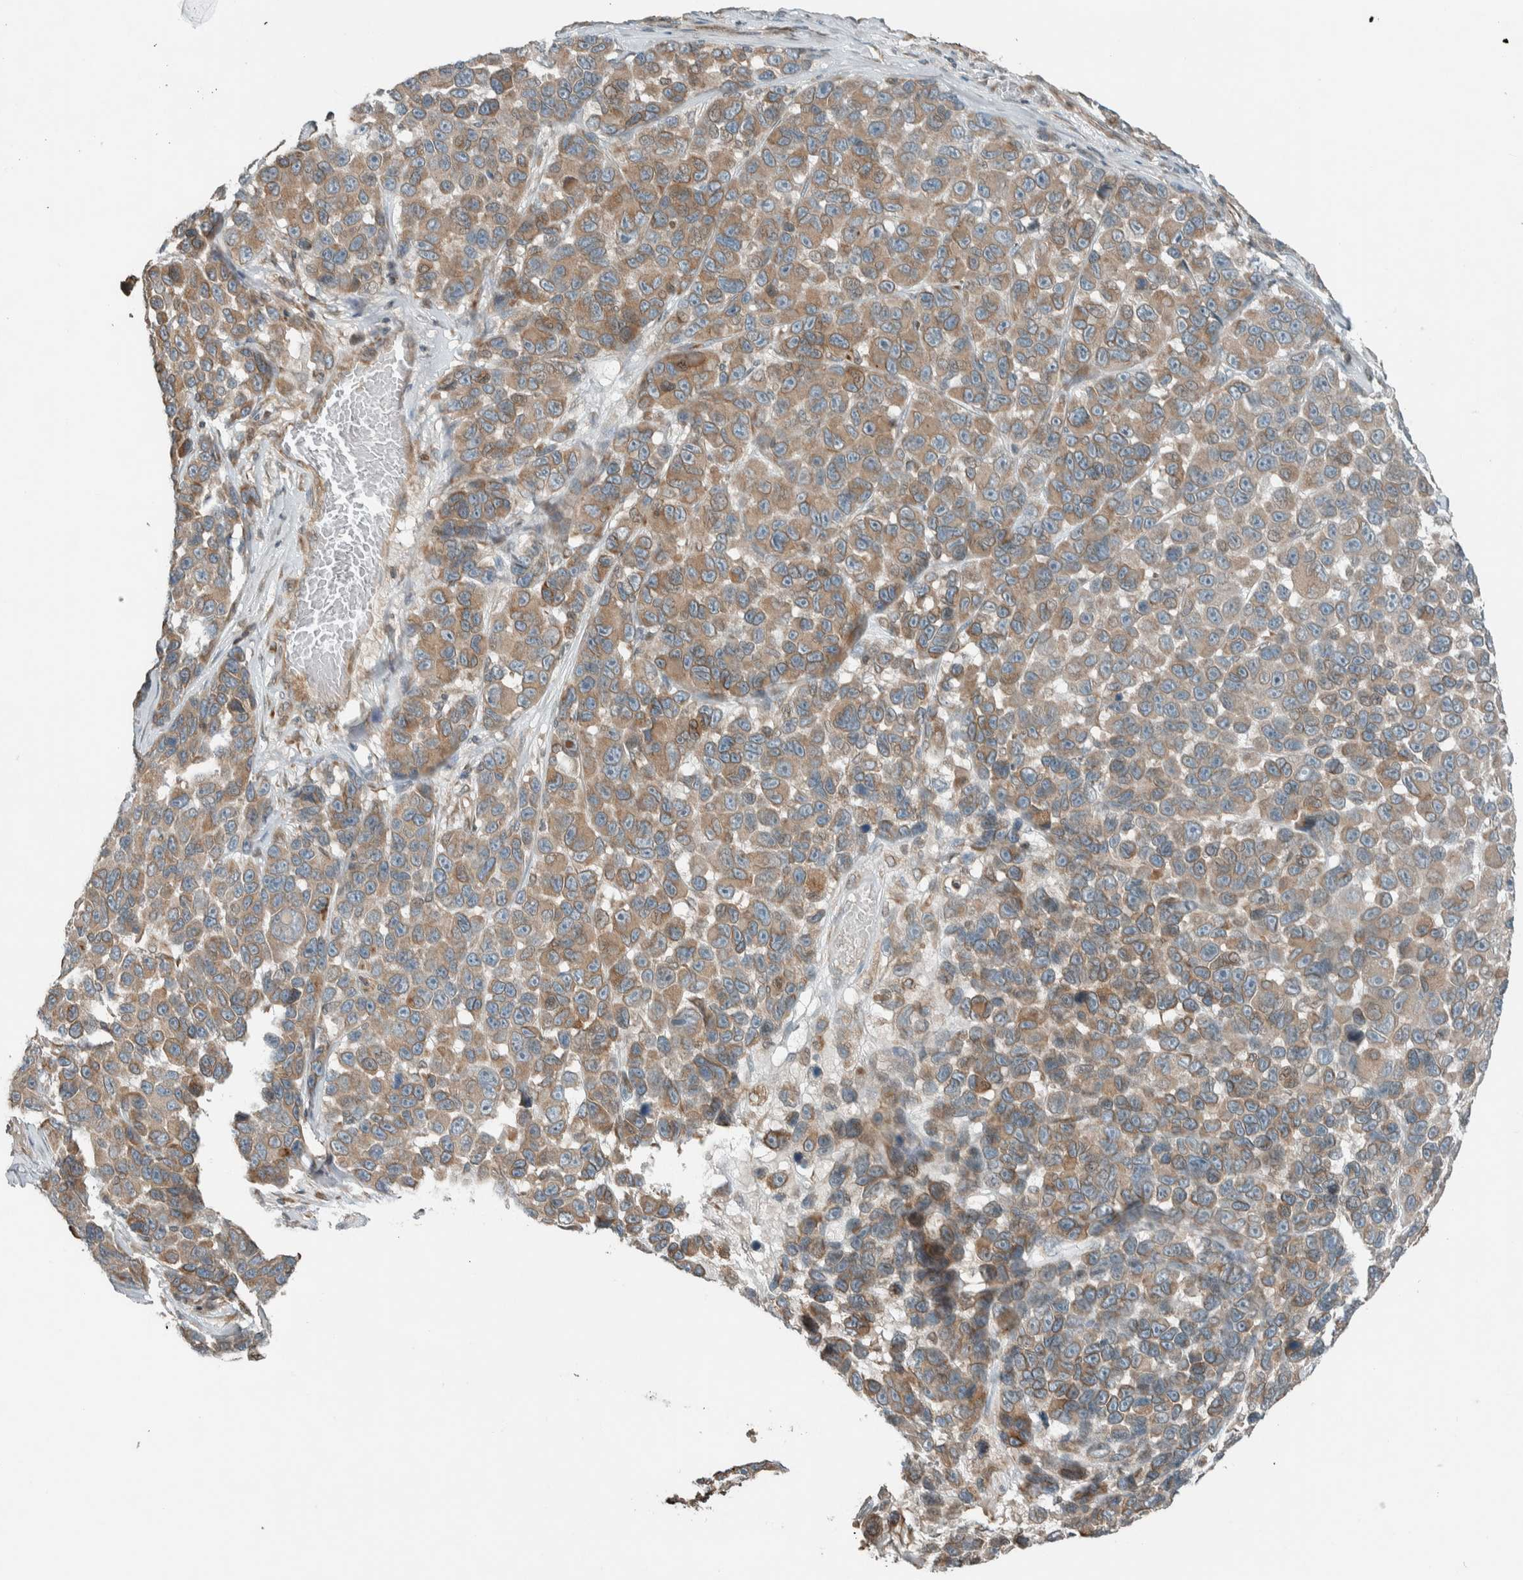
{"staining": {"intensity": "moderate", "quantity": ">75%", "location": "cytoplasmic/membranous"}, "tissue": "melanoma", "cell_type": "Tumor cells", "image_type": "cancer", "snomed": [{"axis": "morphology", "description": "Malignant melanoma, NOS"}, {"axis": "topography", "description": "Skin"}], "caption": "Melanoma tissue shows moderate cytoplasmic/membranous positivity in about >75% of tumor cells", "gene": "SEL1L", "patient": {"sex": "male", "age": 53}}